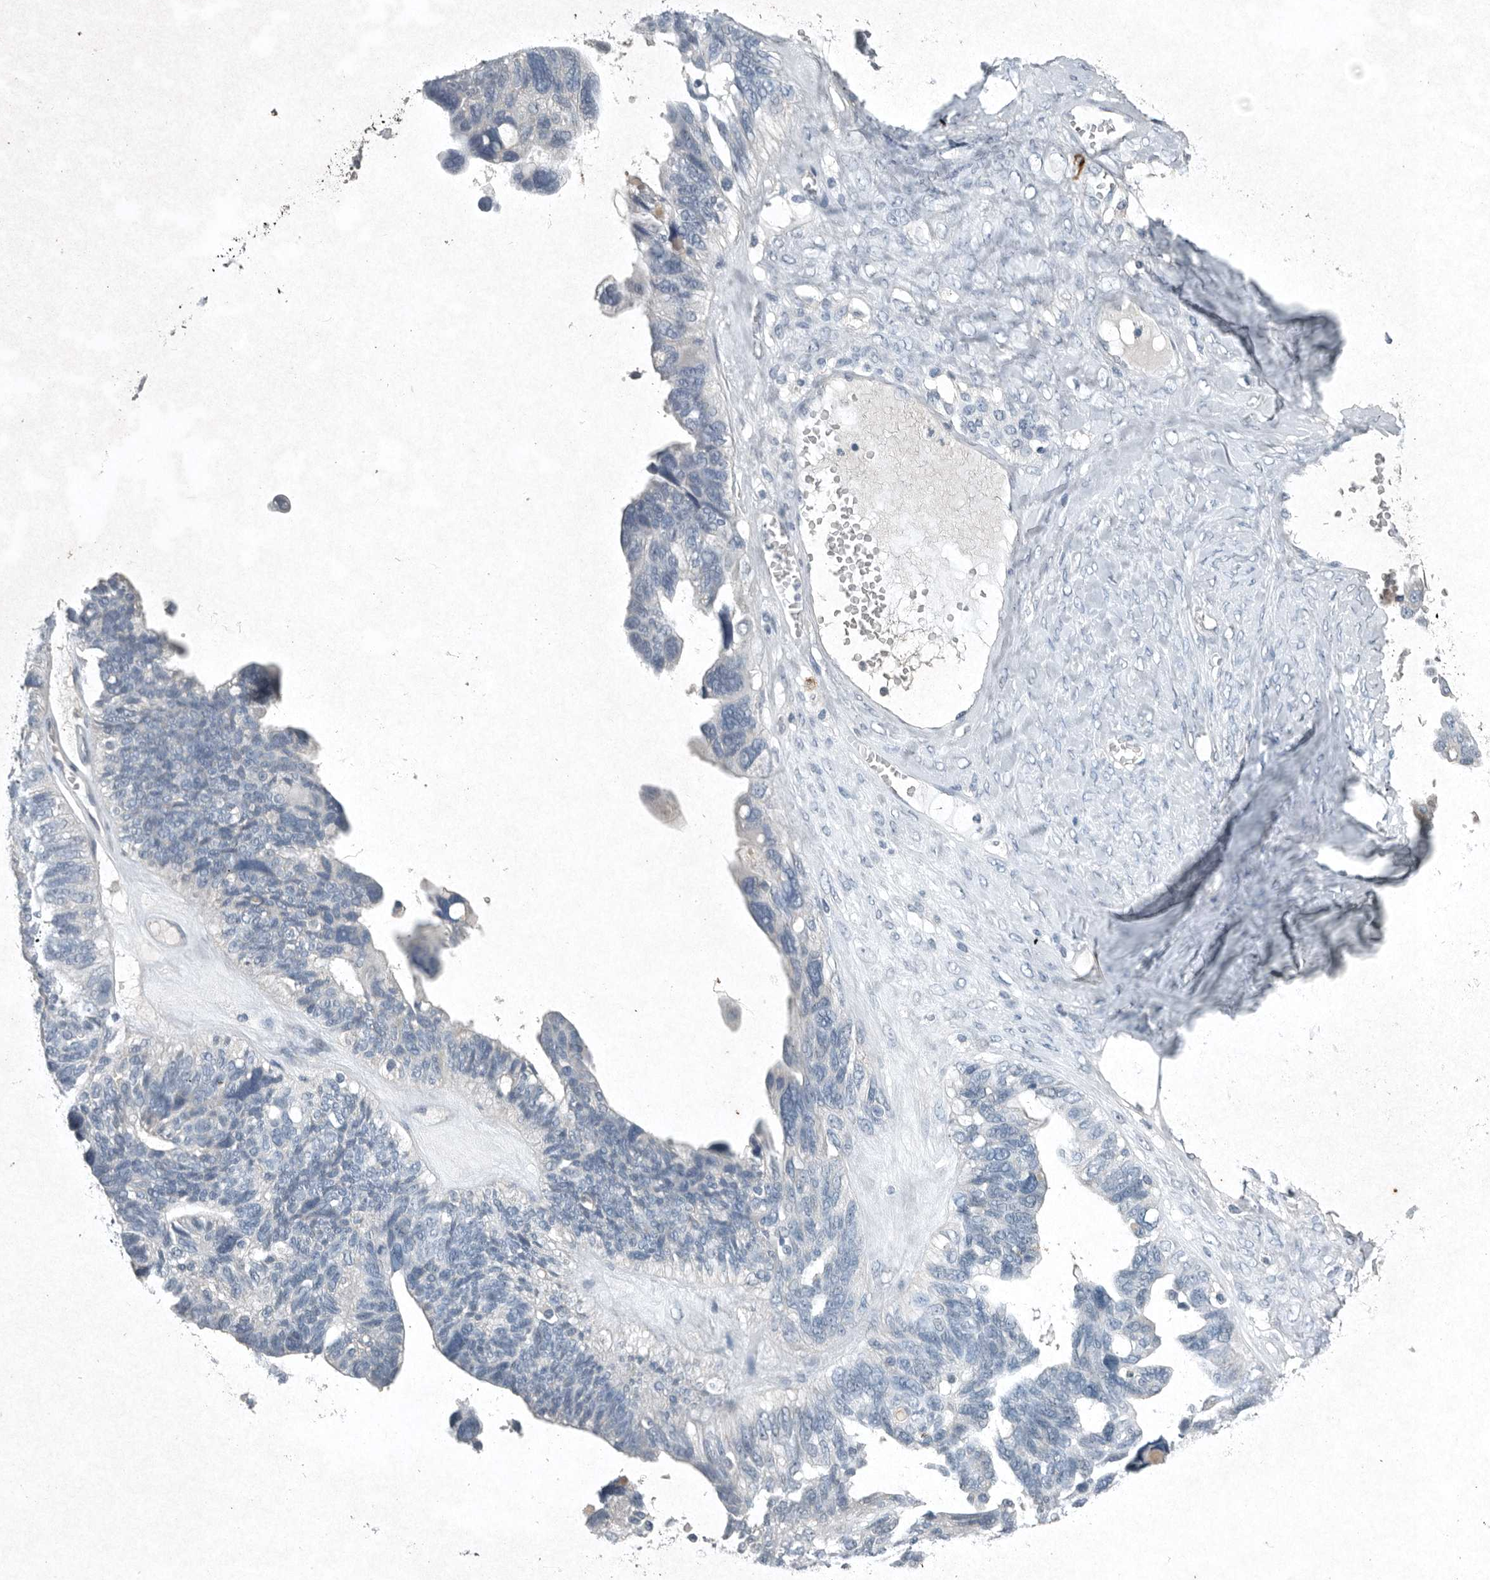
{"staining": {"intensity": "negative", "quantity": "none", "location": "none"}, "tissue": "ovarian cancer", "cell_type": "Tumor cells", "image_type": "cancer", "snomed": [{"axis": "morphology", "description": "Cystadenocarcinoma, serous, NOS"}, {"axis": "topography", "description": "Ovary"}], "caption": "Tumor cells show no significant expression in ovarian cancer.", "gene": "IL20", "patient": {"sex": "female", "age": 79}}